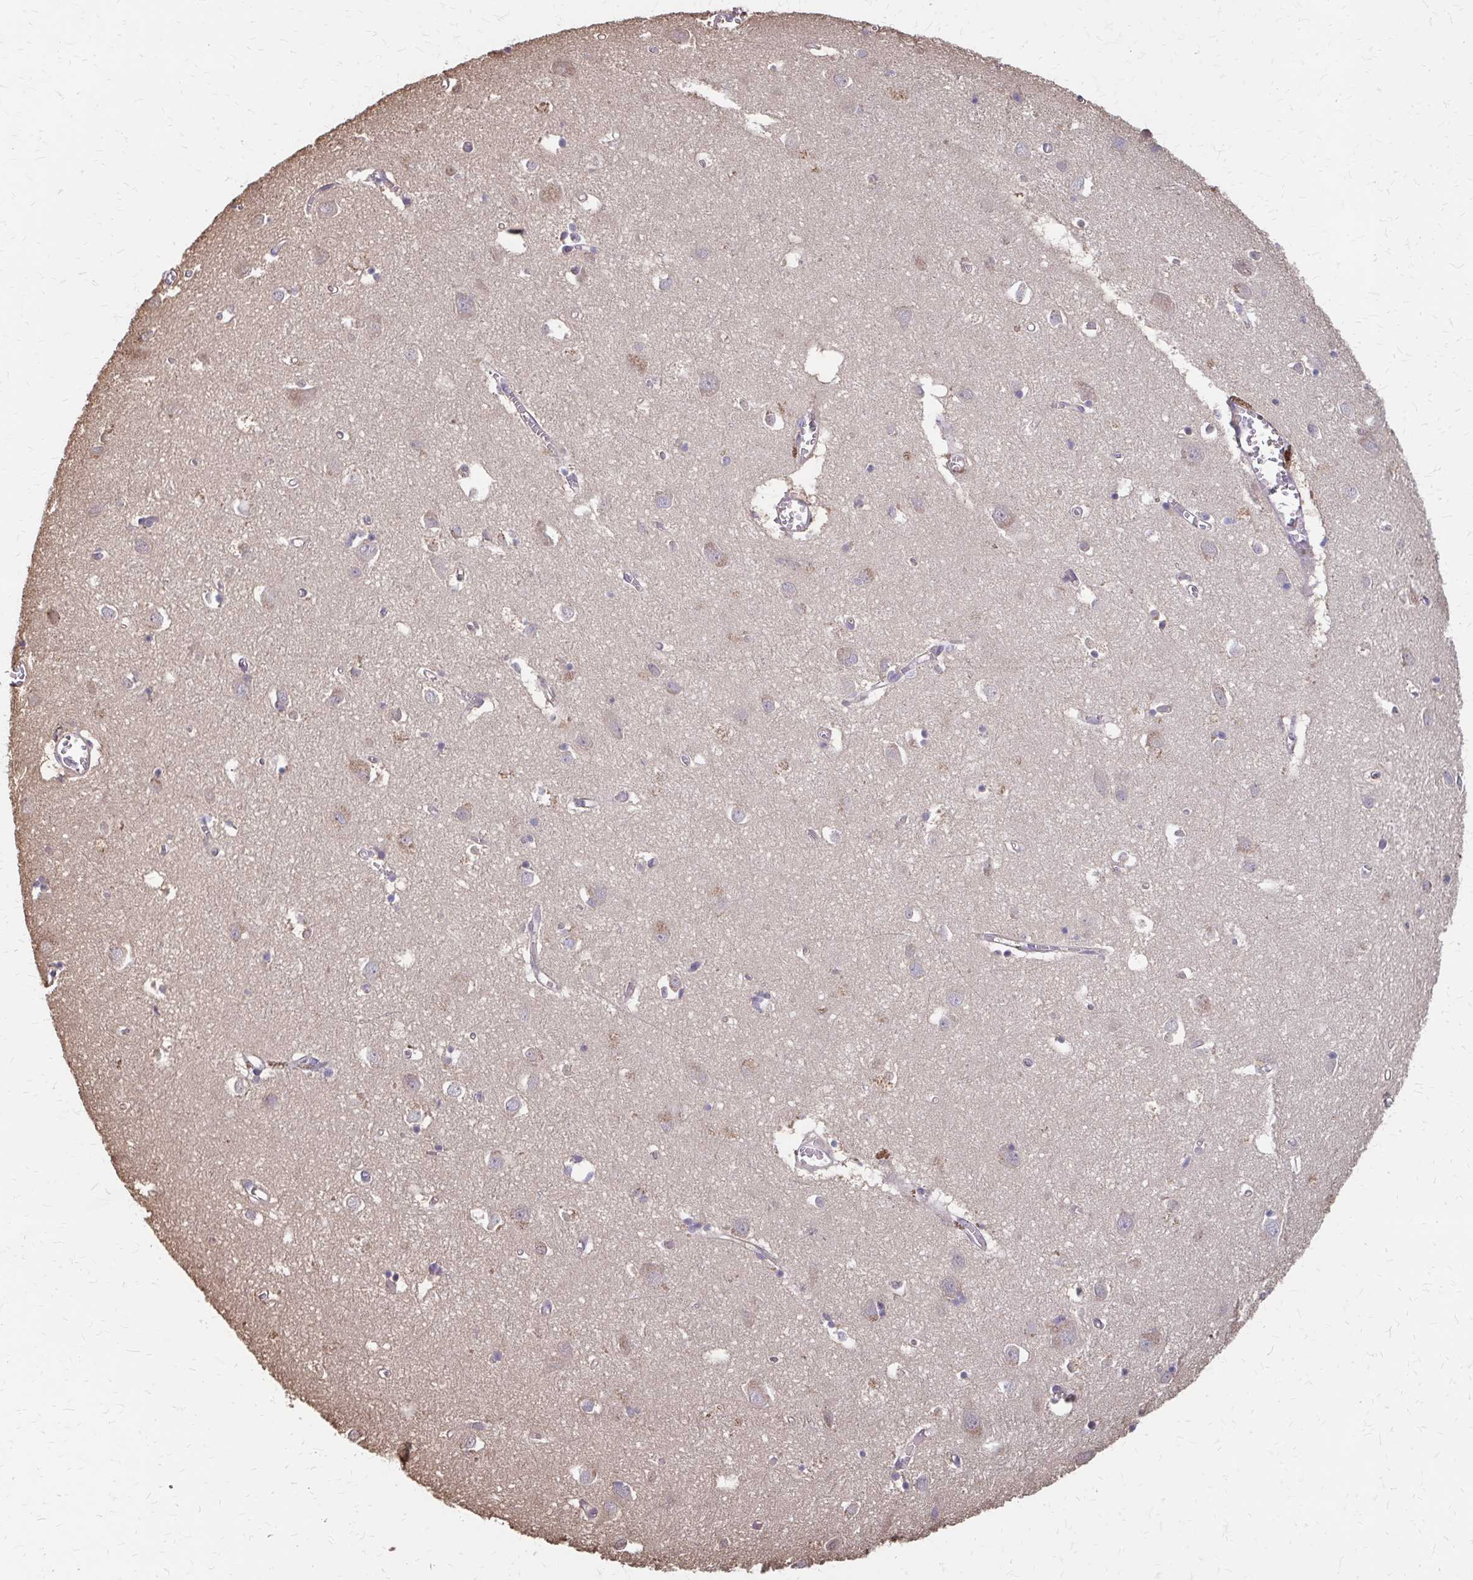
{"staining": {"intensity": "moderate", "quantity": "25%-75%", "location": "cytoplasmic/membranous"}, "tissue": "cerebral cortex", "cell_type": "Endothelial cells", "image_type": "normal", "snomed": [{"axis": "morphology", "description": "Normal tissue, NOS"}, {"axis": "topography", "description": "Cerebral cortex"}], "caption": "The immunohistochemical stain shows moderate cytoplasmic/membranous staining in endothelial cells of normal cerebral cortex.", "gene": "IFI44L", "patient": {"sex": "male", "age": 70}}